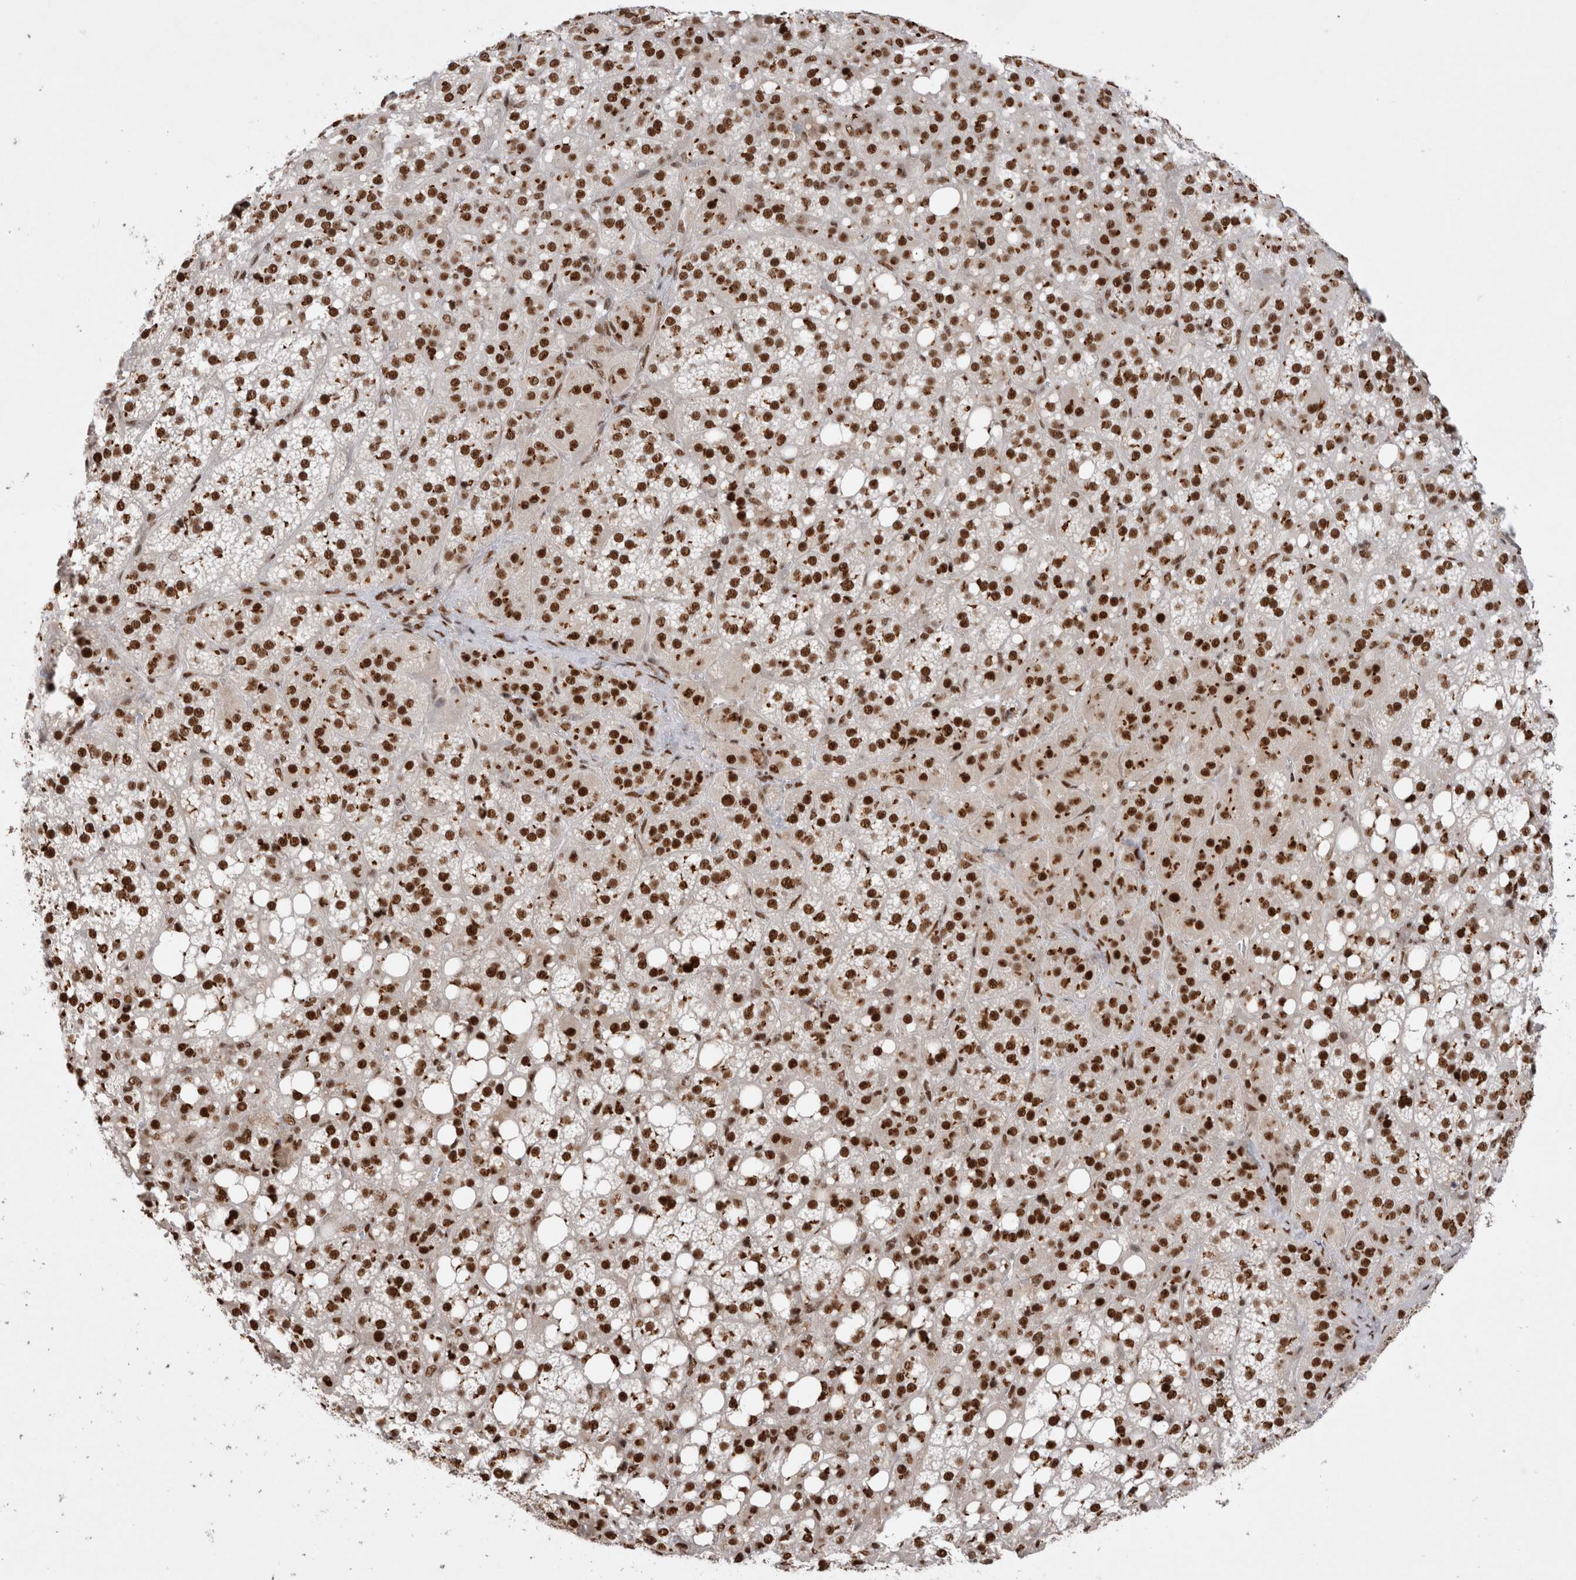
{"staining": {"intensity": "strong", "quantity": ">75%", "location": "nuclear"}, "tissue": "adrenal gland", "cell_type": "Glandular cells", "image_type": "normal", "snomed": [{"axis": "morphology", "description": "Normal tissue, NOS"}, {"axis": "topography", "description": "Adrenal gland"}], "caption": "Adrenal gland stained with DAB (3,3'-diaminobenzidine) immunohistochemistry reveals high levels of strong nuclear positivity in approximately >75% of glandular cells.", "gene": "EYA2", "patient": {"sex": "female", "age": 59}}